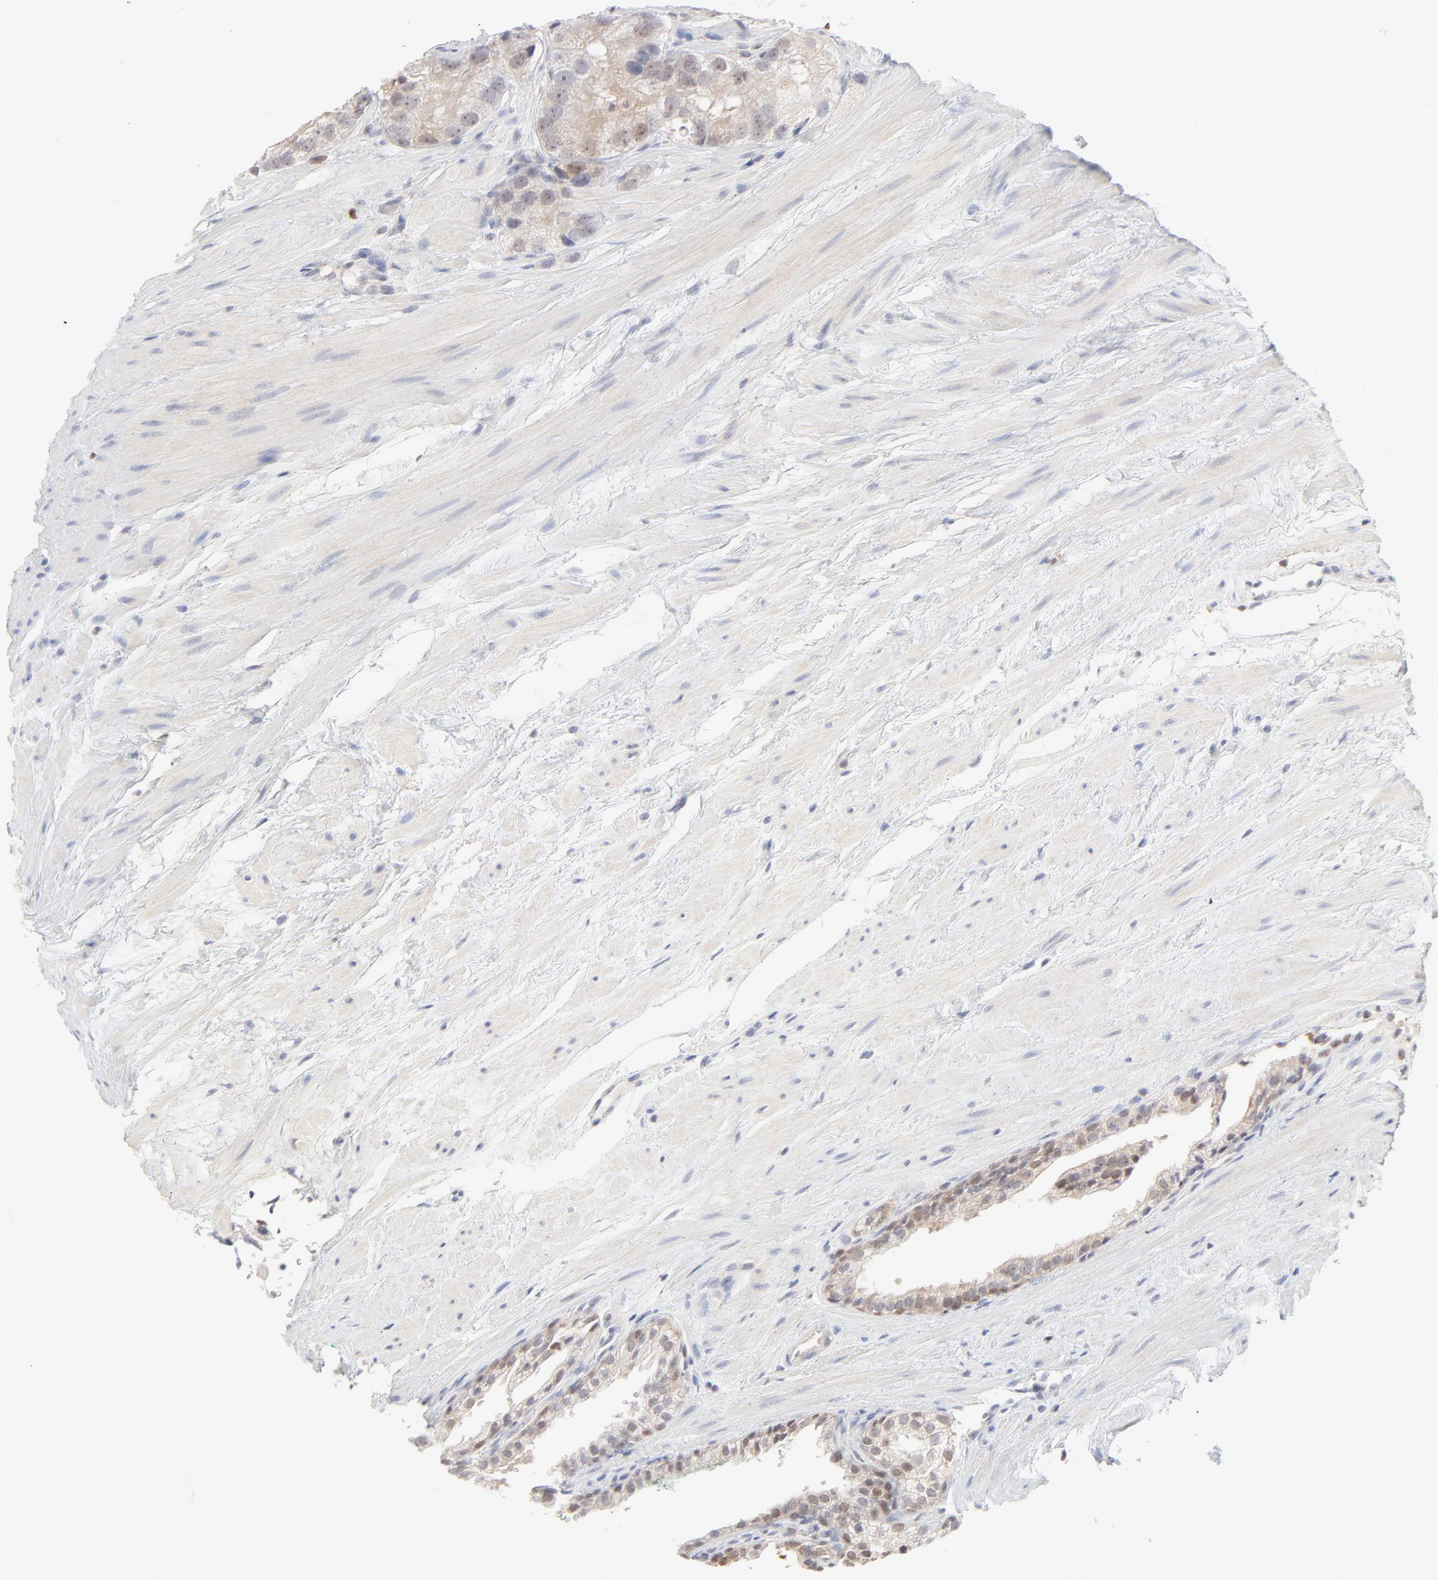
{"staining": {"intensity": "negative", "quantity": "none", "location": "none"}, "tissue": "prostate cancer", "cell_type": "Tumor cells", "image_type": "cancer", "snomed": [{"axis": "morphology", "description": "Adenocarcinoma, Low grade"}, {"axis": "topography", "description": "Prostate"}], "caption": "Tumor cells show no significant protein staining in prostate cancer (adenocarcinoma (low-grade)).", "gene": "CDK6", "patient": {"sex": "male", "age": 69}}